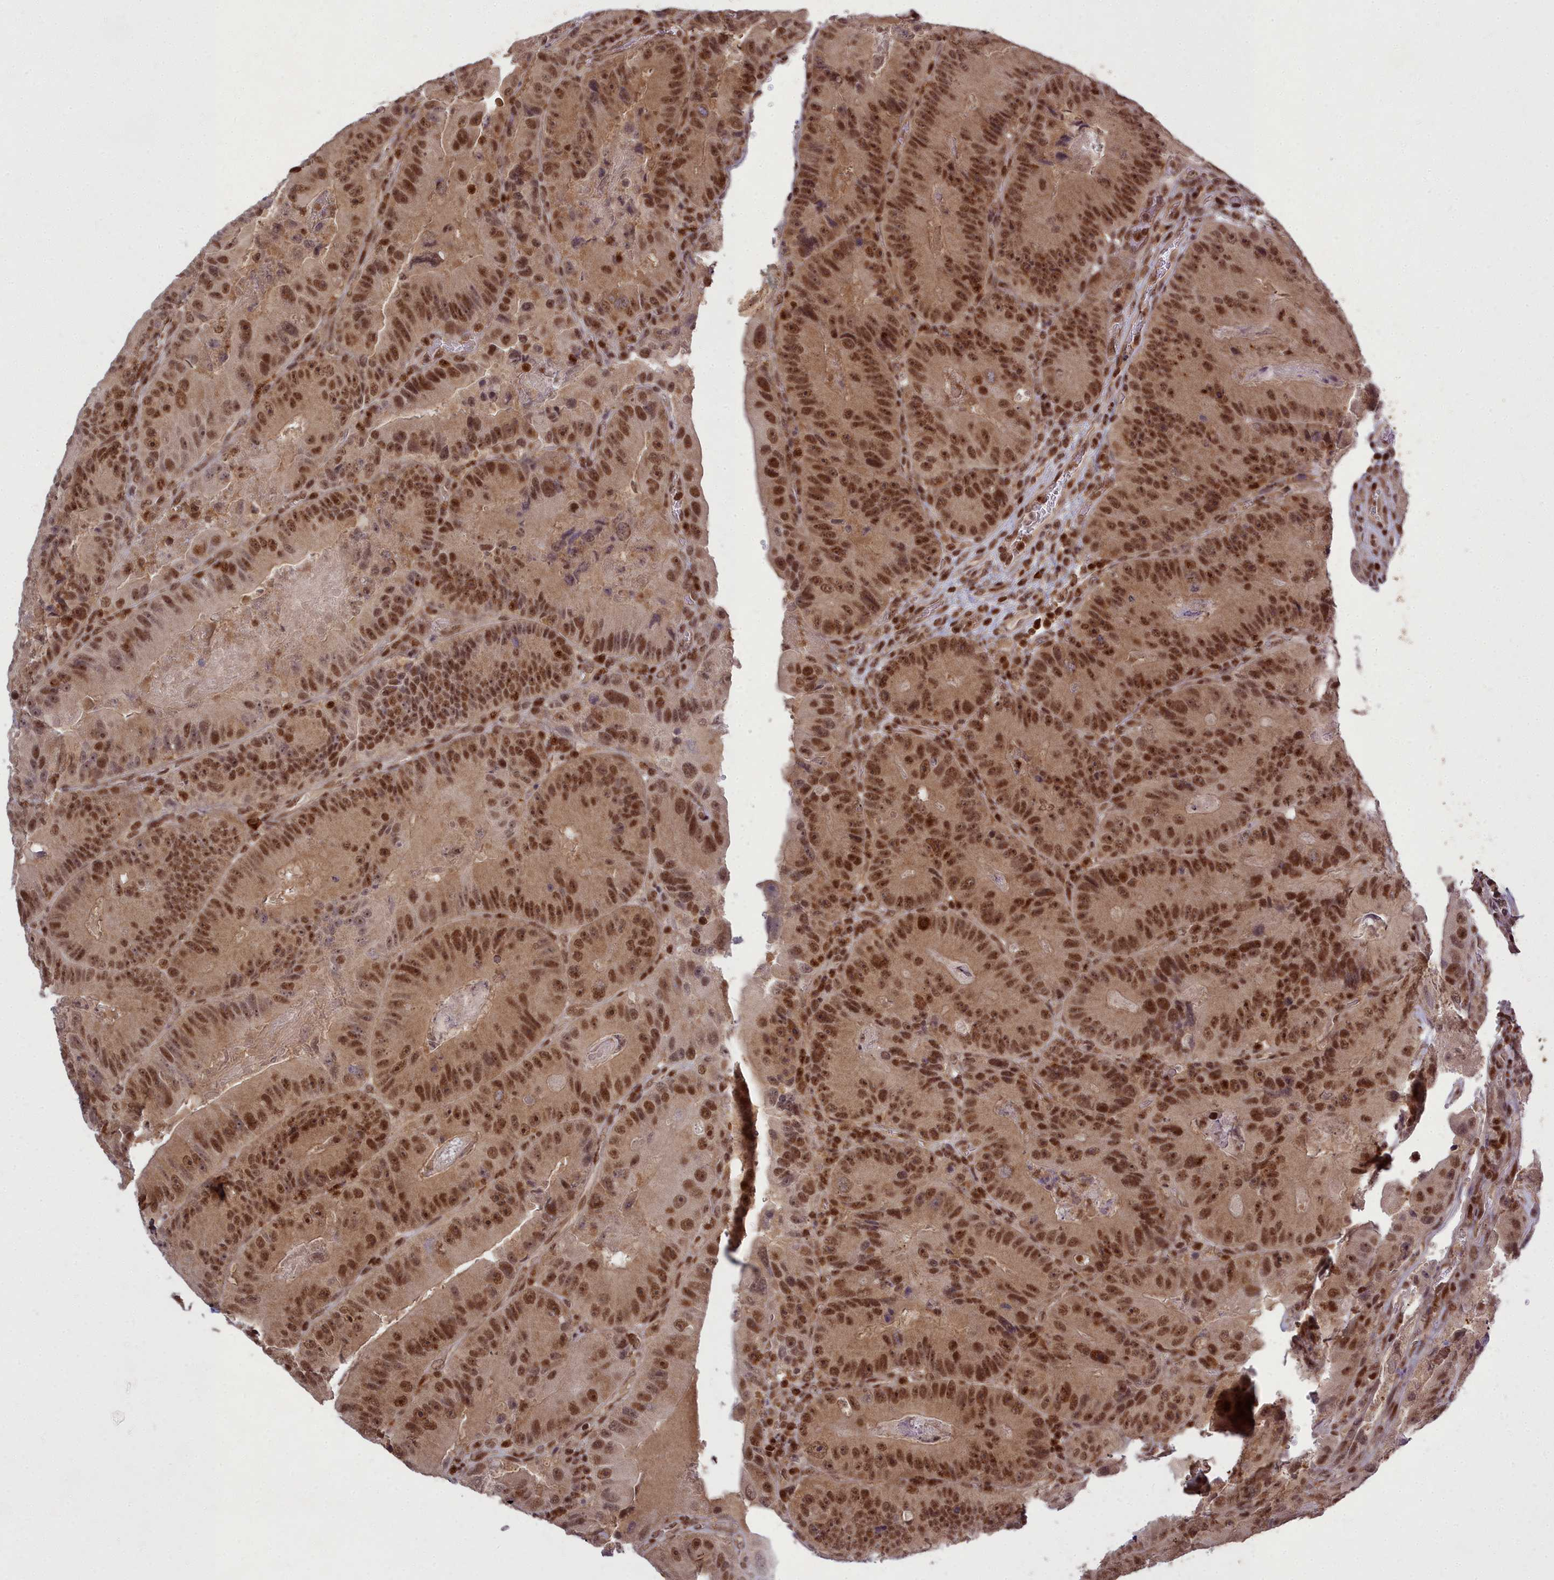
{"staining": {"intensity": "strong", "quantity": ">75%", "location": "nuclear"}, "tissue": "colorectal cancer", "cell_type": "Tumor cells", "image_type": "cancer", "snomed": [{"axis": "morphology", "description": "Adenocarcinoma, NOS"}, {"axis": "topography", "description": "Colon"}], "caption": "Colorectal cancer stained with DAB (3,3'-diaminobenzidine) IHC exhibits high levels of strong nuclear expression in approximately >75% of tumor cells. The protein is shown in brown color, while the nuclei are stained blue.", "gene": "GMEB1", "patient": {"sex": "female", "age": 86}}